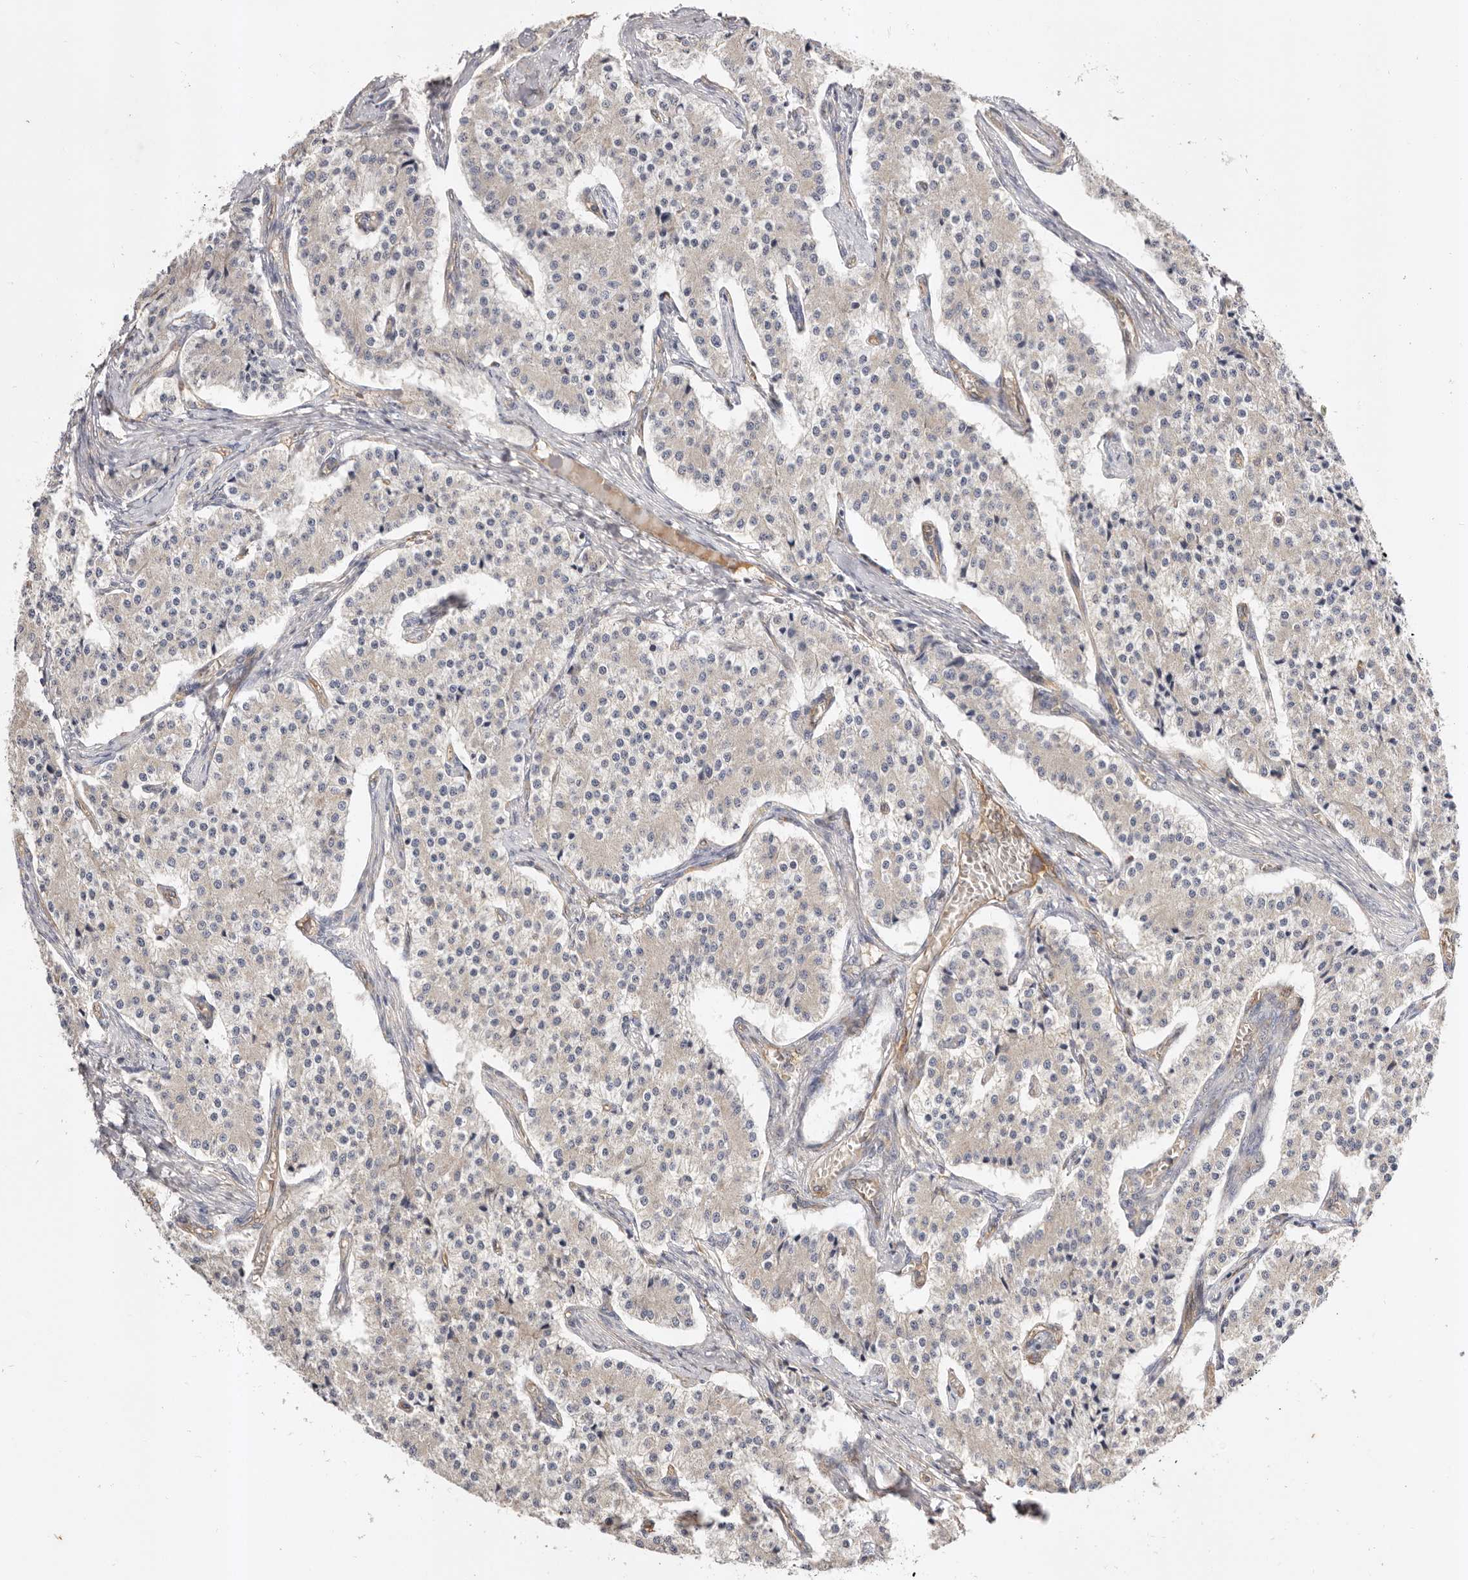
{"staining": {"intensity": "negative", "quantity": "none", "location": "none"}, "tissue": "carcinoid", "cell_type": "Tumor cells", "image_type": "cancer", "snomed": [{"axis": "morphology", "description": "Carcinoid, malignant, NOS"}, {"axis": "topography", "description": "Colon"}], "caption": "An immunohistochemistry (IHC) photomicrograph of carcinoid is shown. There is no staining in tumor cells of carcinoid. (Immunohistochemistry, brightfield microscopy, high magnification).", "gene": "ADAMTS9", "patient": {"sex": "female", "age": 52}}